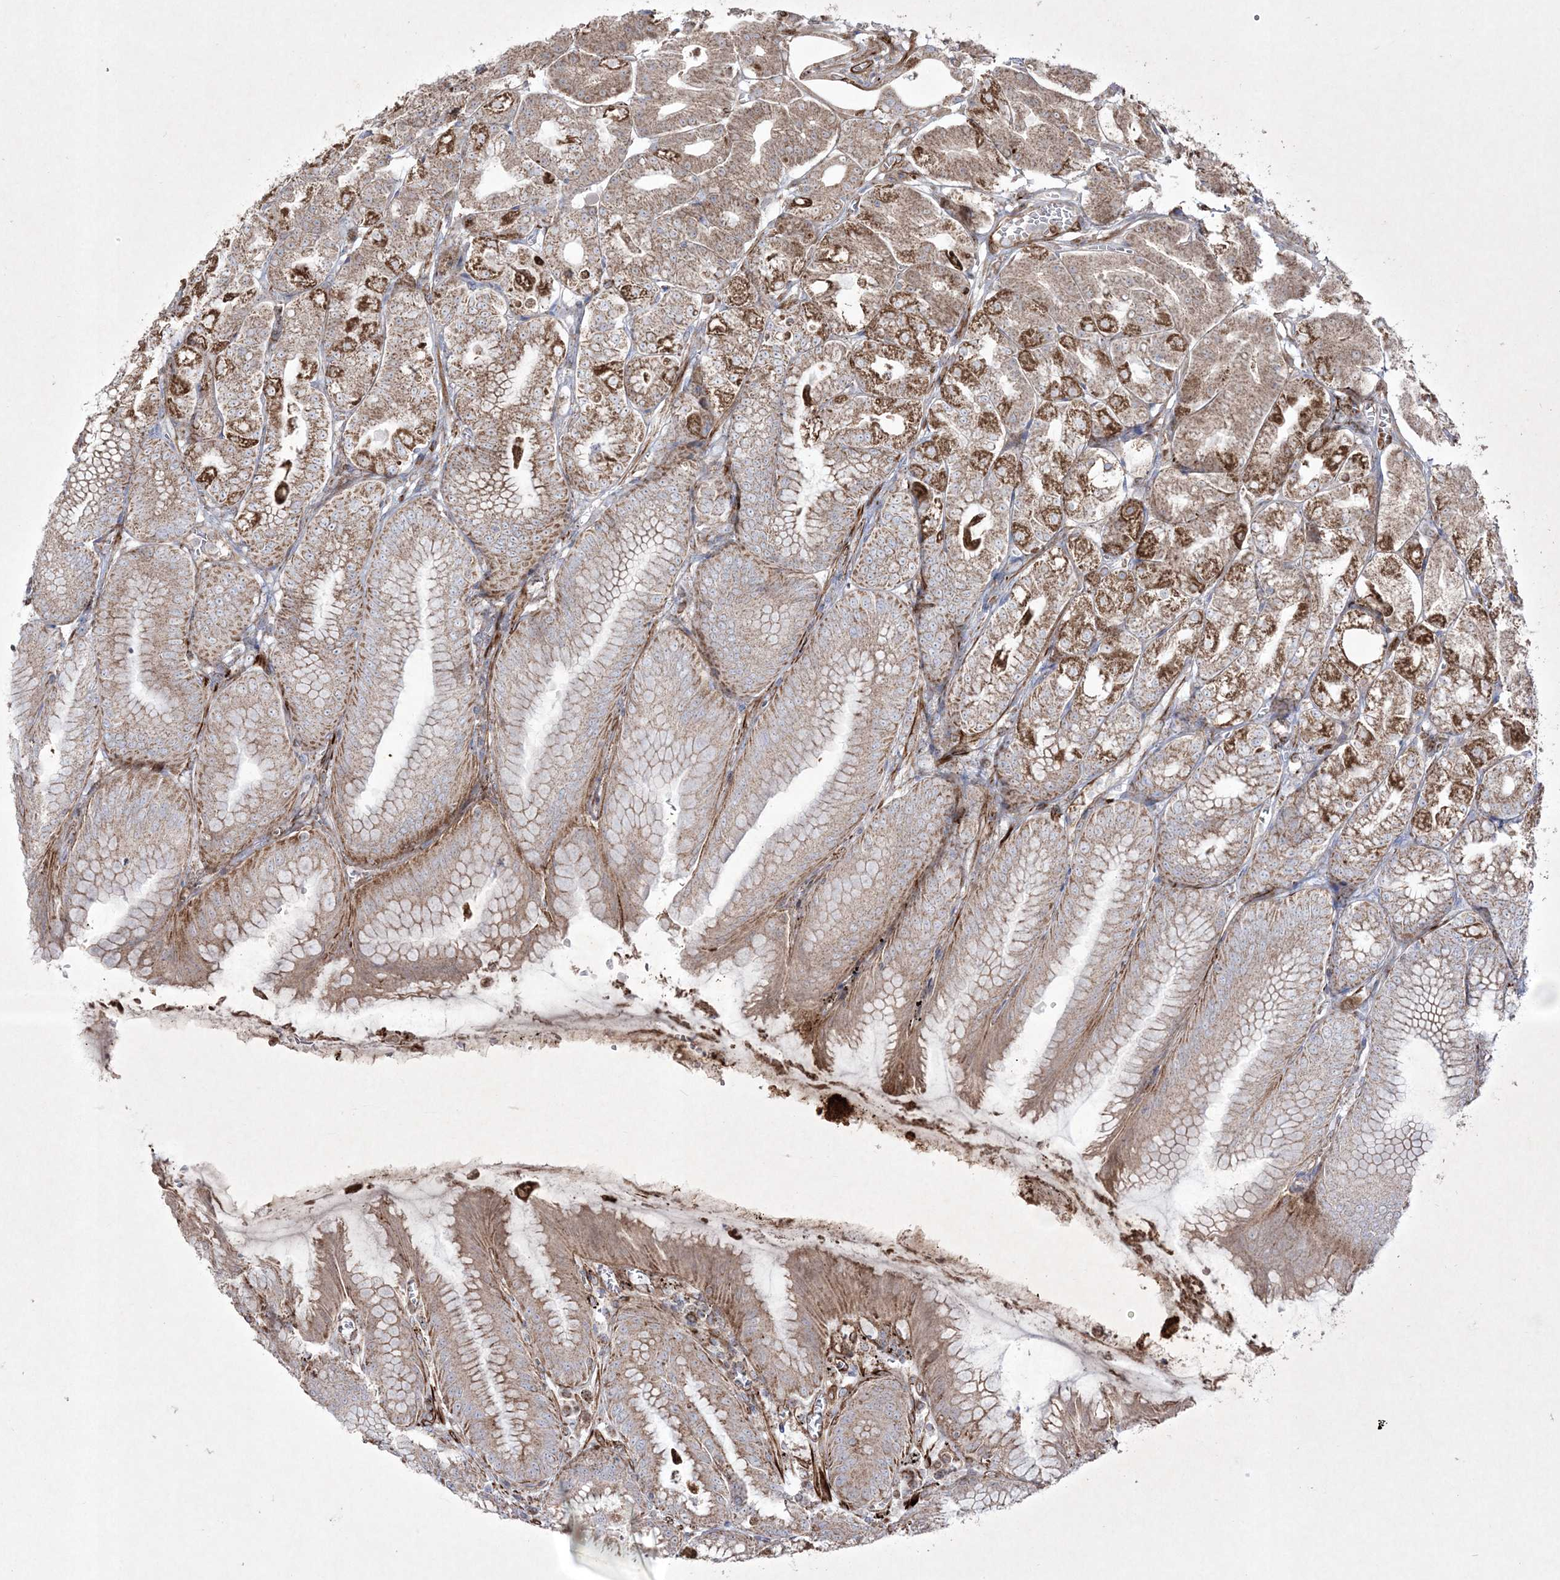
{"staining": {"intensity": "strong", "quantity": ">75%", "location": "cytoplasmic/membranous"}, "tissue": "stomach", "cell_type": "Glandular cells", "image_type": "normal", "snomed": [{"axis": "morphology", "description": "Normal tissue, NOS"}, {"axis": "topography", "description": "Stomach, lower"}], "caption": "IHC photomicrograph of benign stomach: stomach stained using immunohistochemistry (IHC) displays high levels of strong protein expression localized specifically in the cytoplasmic/membranous of glandular cells, appearing as a cytoplasmic/membranous brown color.", "gene": "RICTOR", "patient": {"sex": "male", "age": 71}}